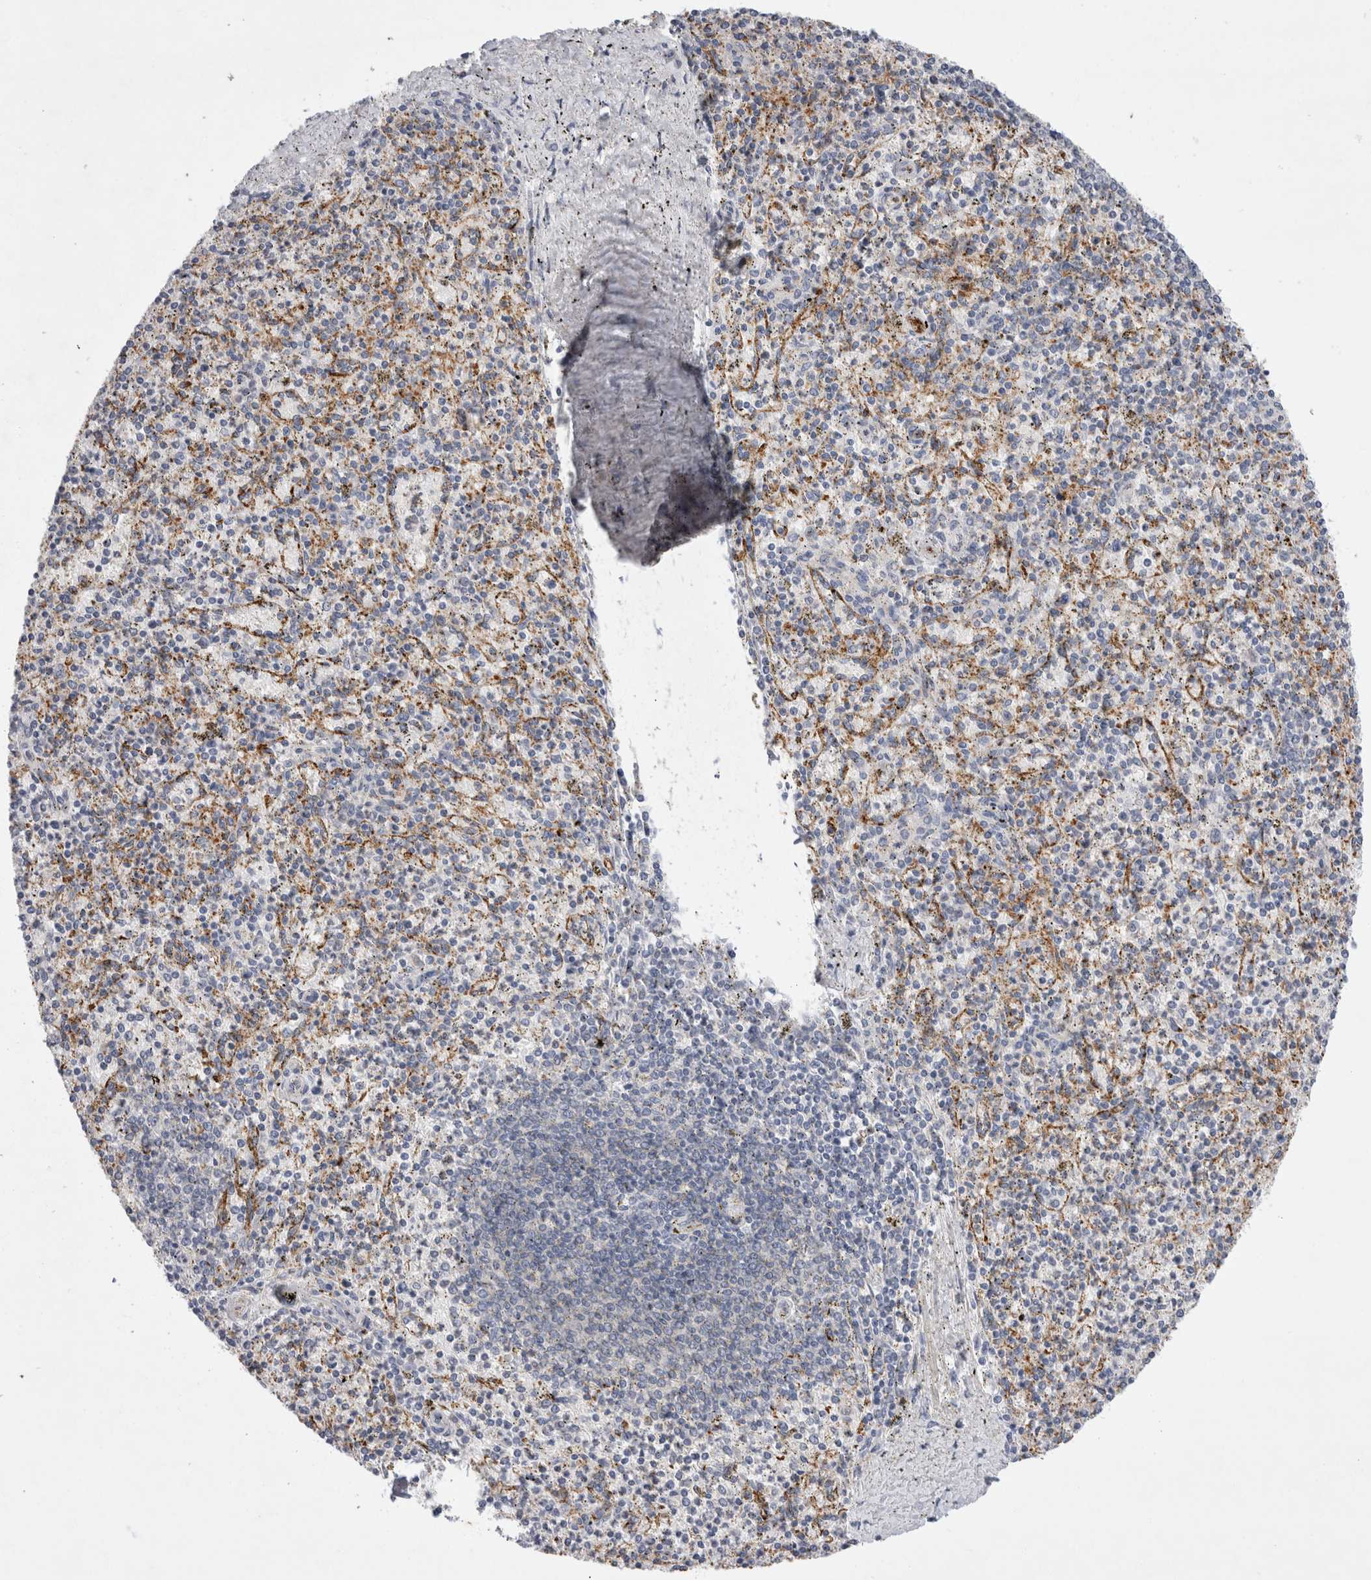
{"staining": {"intensity": "negative", "quantity": "none", "location": "none"}, "tissue": "spleen", "cell_type": "Cells in red pulp", "image_type": "normal", "snomed": [{"axis": "morphology", "description": "Normal tissue, NOS"}, {"axis": "topography", "description": "Spleen"}], "caption": "This photomicrograph is of normal spleen stained with immunohistochemistry to label a protein in brown with the nuclei are counter-stained blue. There is no staining in cells in red pulp. The staining is performed using DAB (3,3'-diaminobenzidine) brown chromogen with nuclei counter-stained in using hematoxylin.", "gene": "IARS2", "patient": {"sex": "male", "age": 72}}